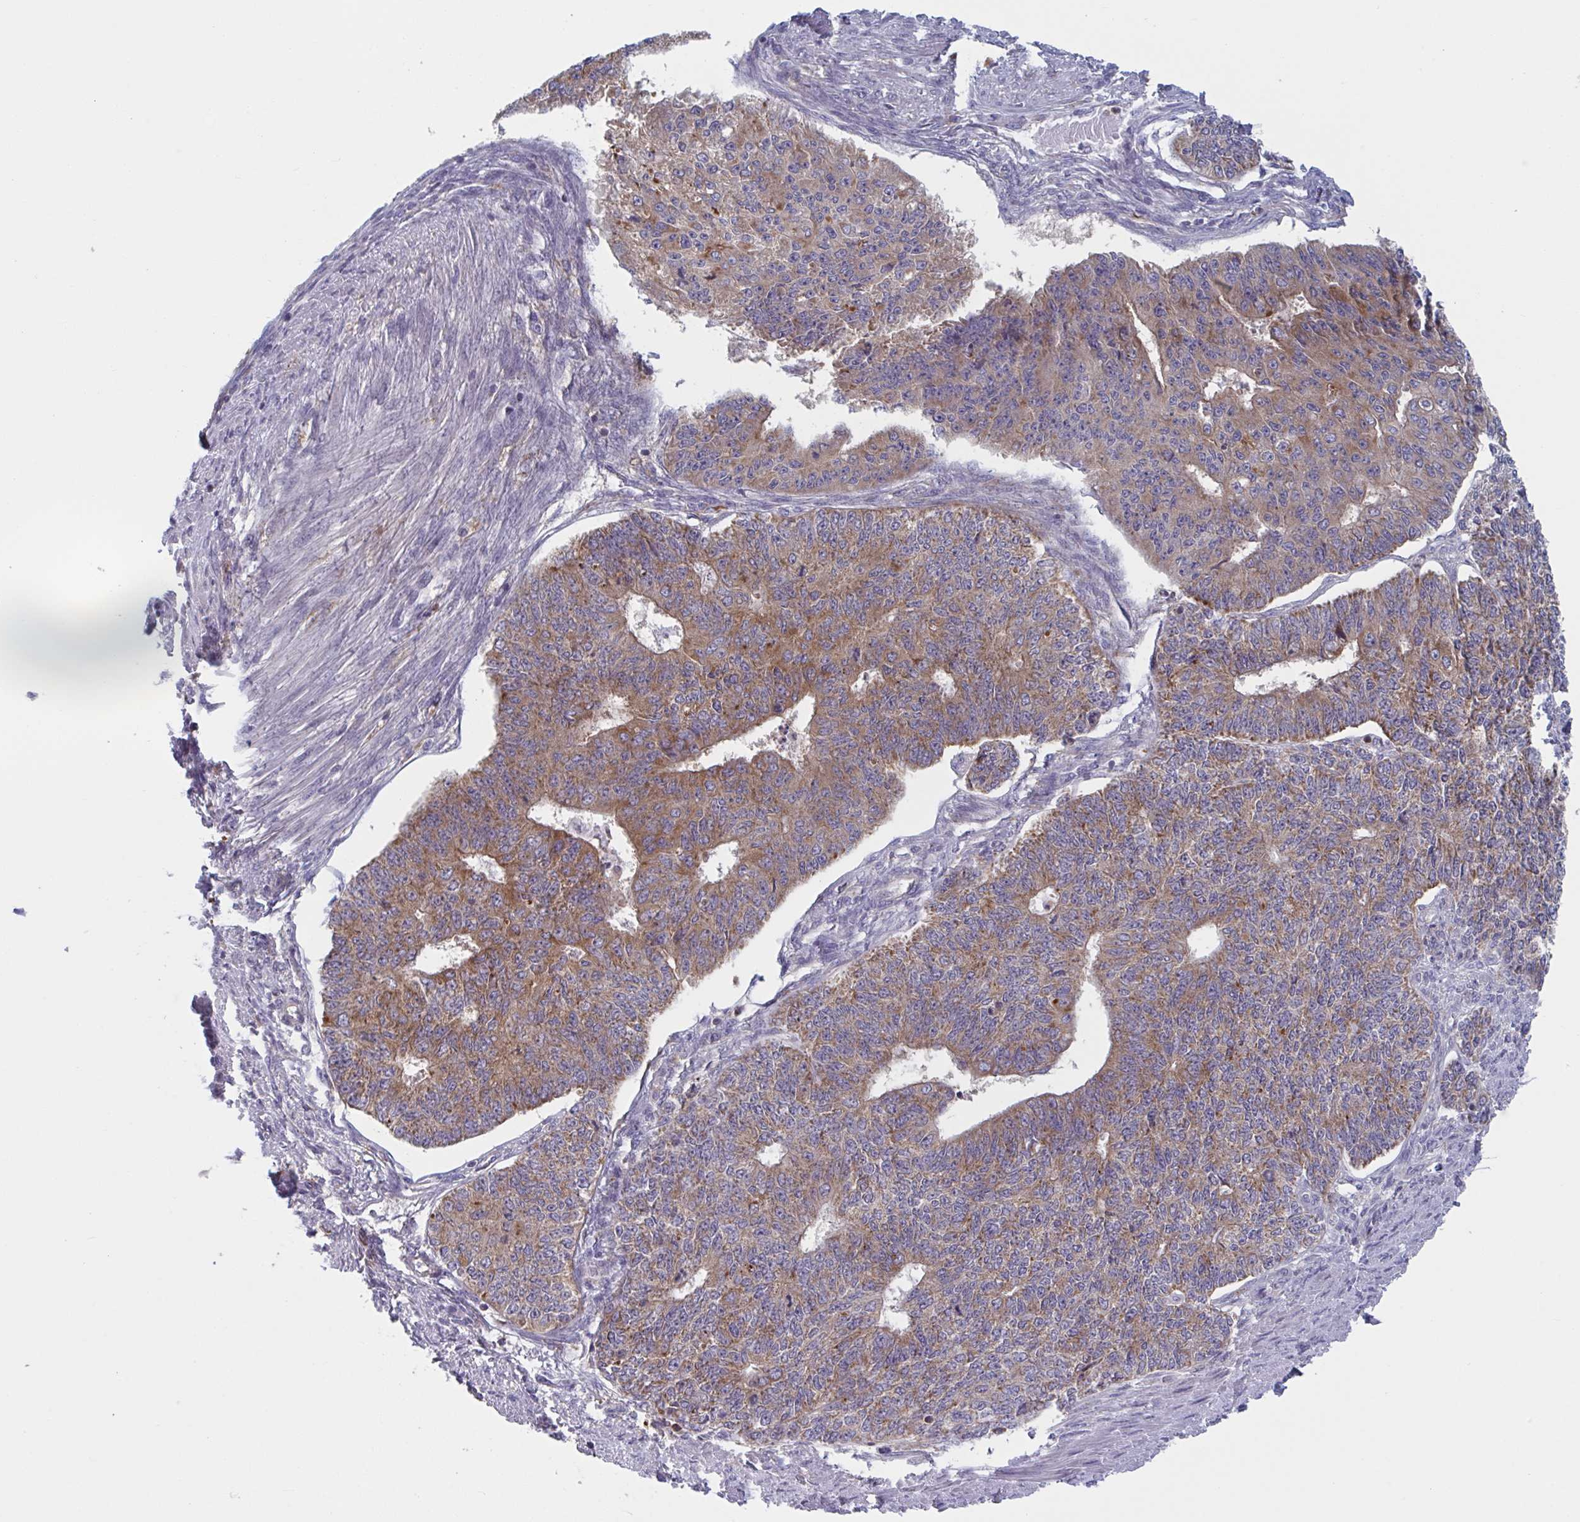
{"staining": {"intensity": "moderate", "quantity": ">75%", "location": "cytoplasmic/membranous"}, "tissue": "endometrial cancer", "cell_type": "Tumor cells", "image_type": "cancer", "snomed": [{"axis": "morphology", "description": "Adenocarcinoma, NOS"}, {"axis": "topography", "description": "Endometrium"}], "caption": "A micrograph of human endometrial cancer stained for a protein reveals moderate cytoplasmic/membranous brown staining in tumor cells.", "gene": "NIPSNAP1", "patient": {"sex": "female", "age": 32}}